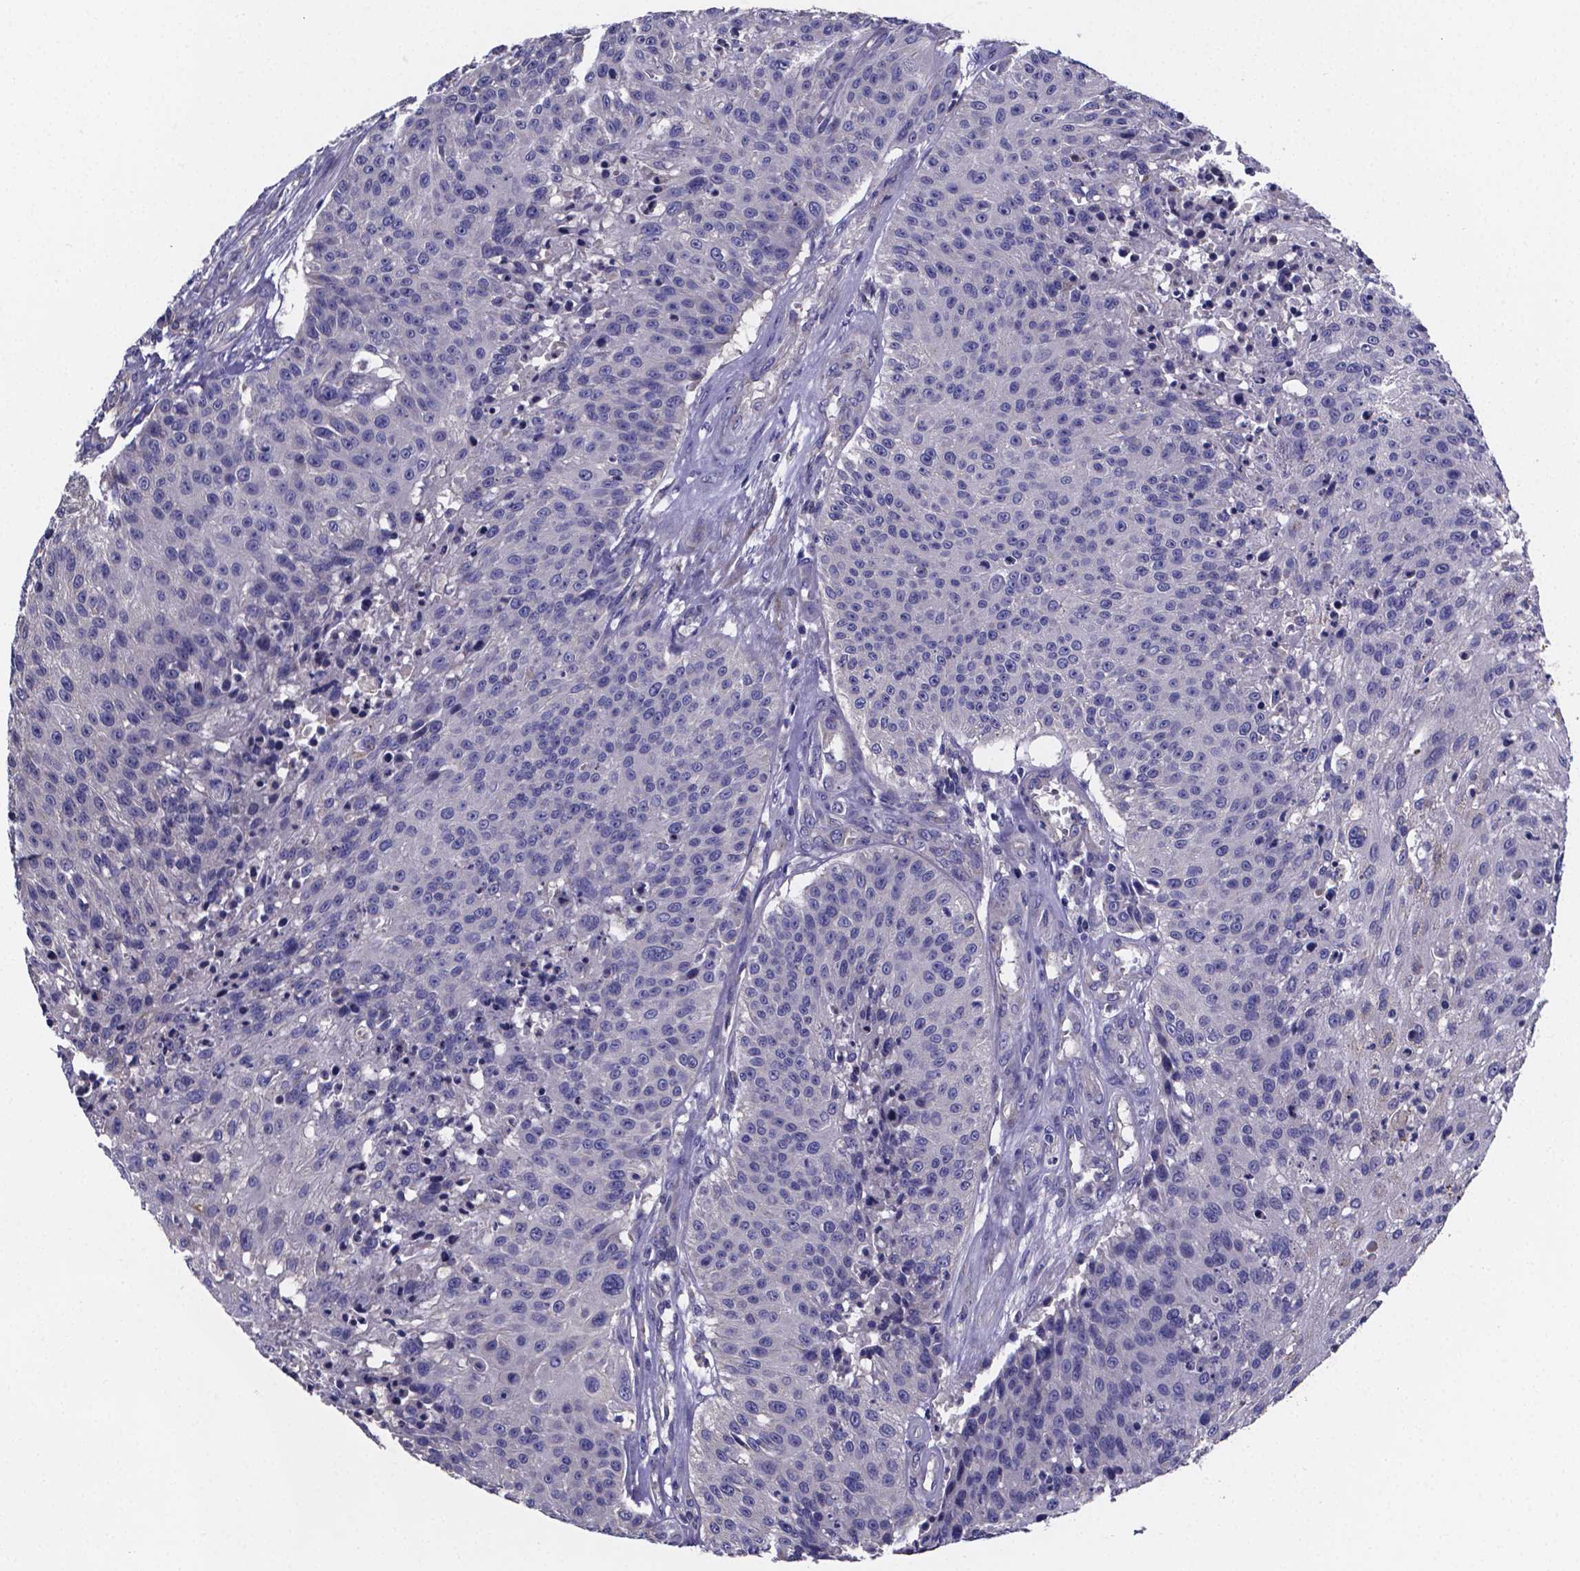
{"staining": {"intensity": "negative", "quantity": "none", "location": "none"}, "tissue": "urothelial cancer", "cell_type": "Tumor cells", "image_type": "cancer", "snomed": [{"axis": "morphology", "description": "Urothelial carcinoma, NOS"}, {"axis": "topography", "description": "Urinary bladder"}], "caption": "This is an immunohistochemistry photomicrograph of urothelial cancer. There is no staining in tumor cells.", "gene": "SFRP4", "patient": {"sex": "male", "age": 55}}